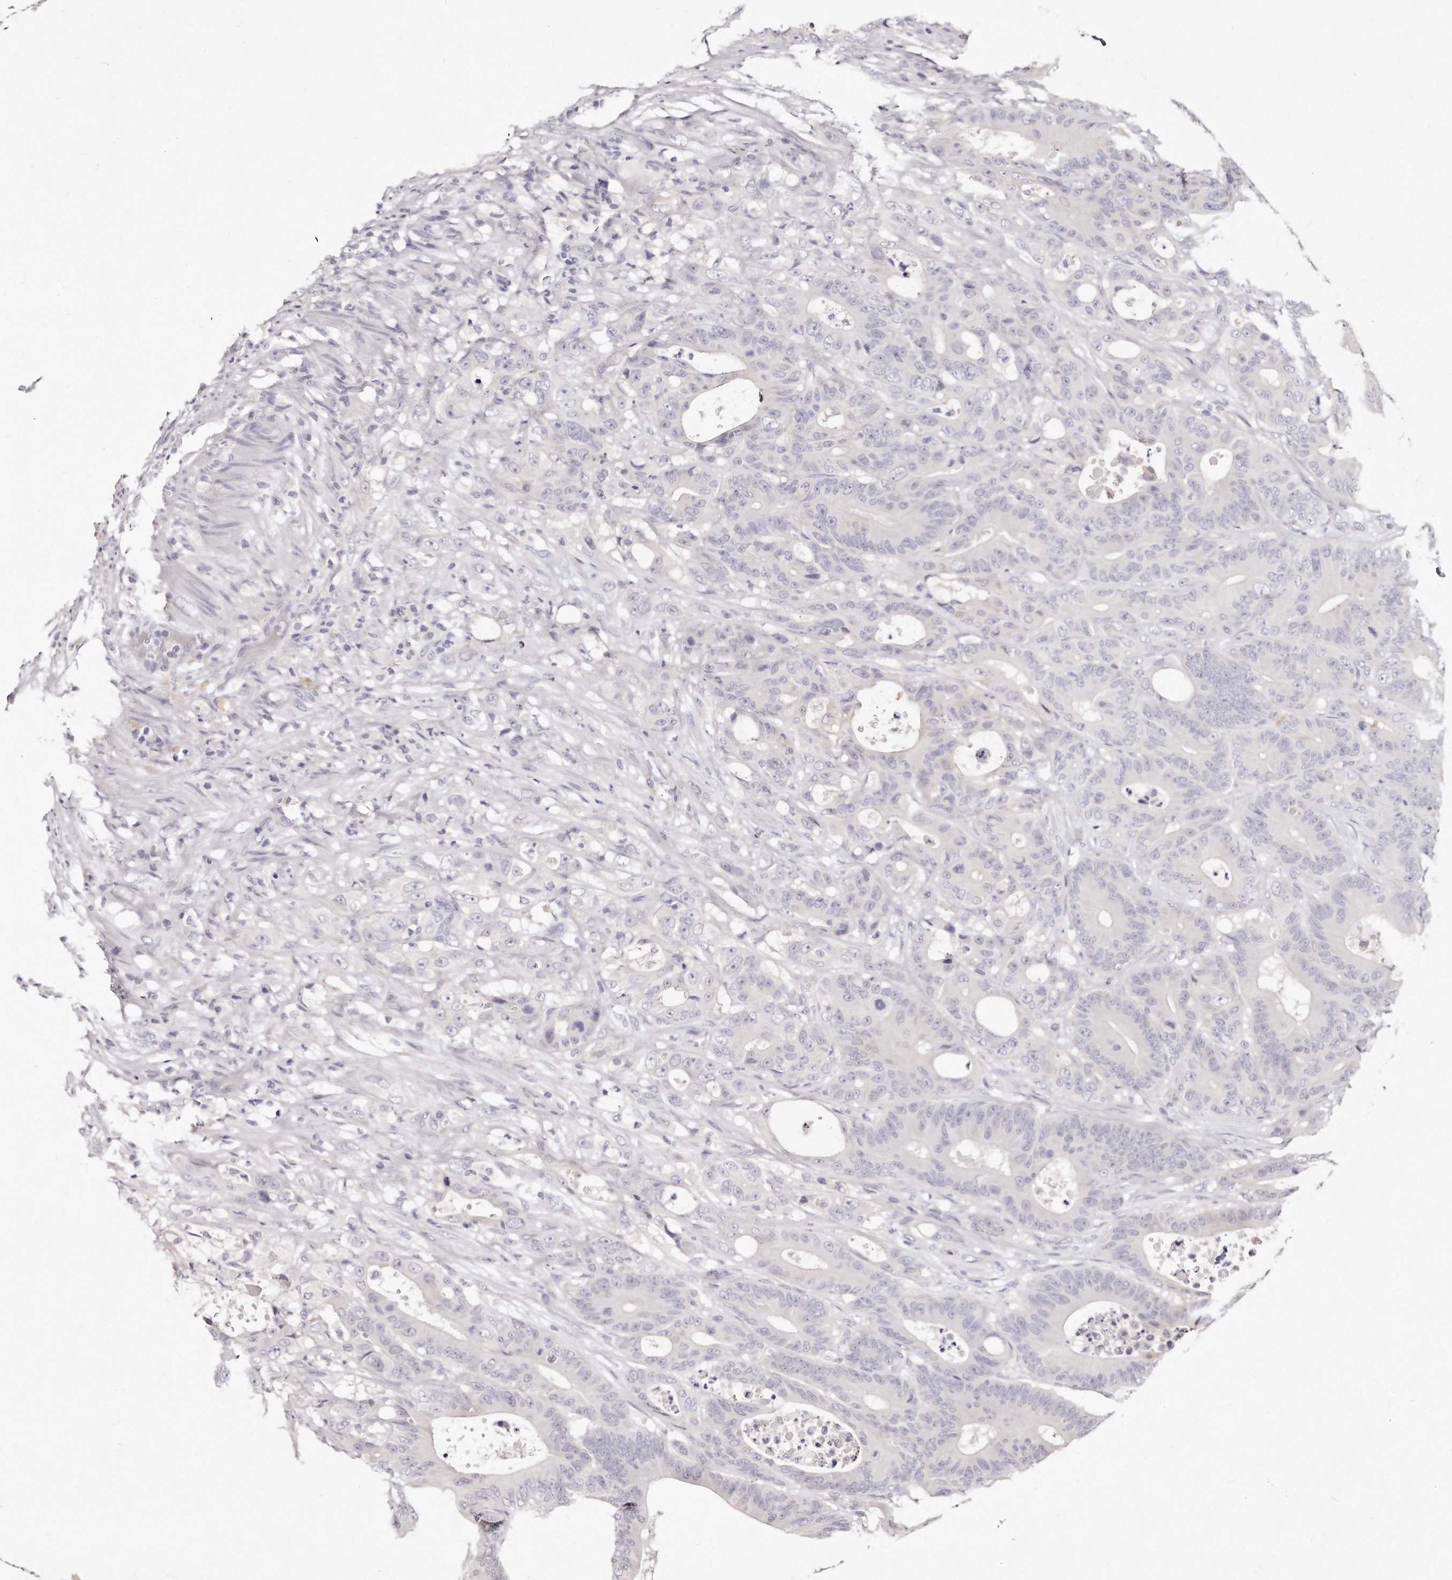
{"staining": {"intensity": "negative", "quantity": "none", "location": "none"}, "tissue": "colorectal cancer", "cell_type": "Tumor cells", "image_type": "cancer", "snomed": [{"axis": "morphology", "description": "Adenocarcinoma, NOS"}, {"axis": "topography", "description": "Colon"}], "caption": "Image shows no protein expression in tumor cells of adenocarcinoma (colorectal) tissue.", "gene": "GDA", "patient": {"sex": "male", "age": 83}}